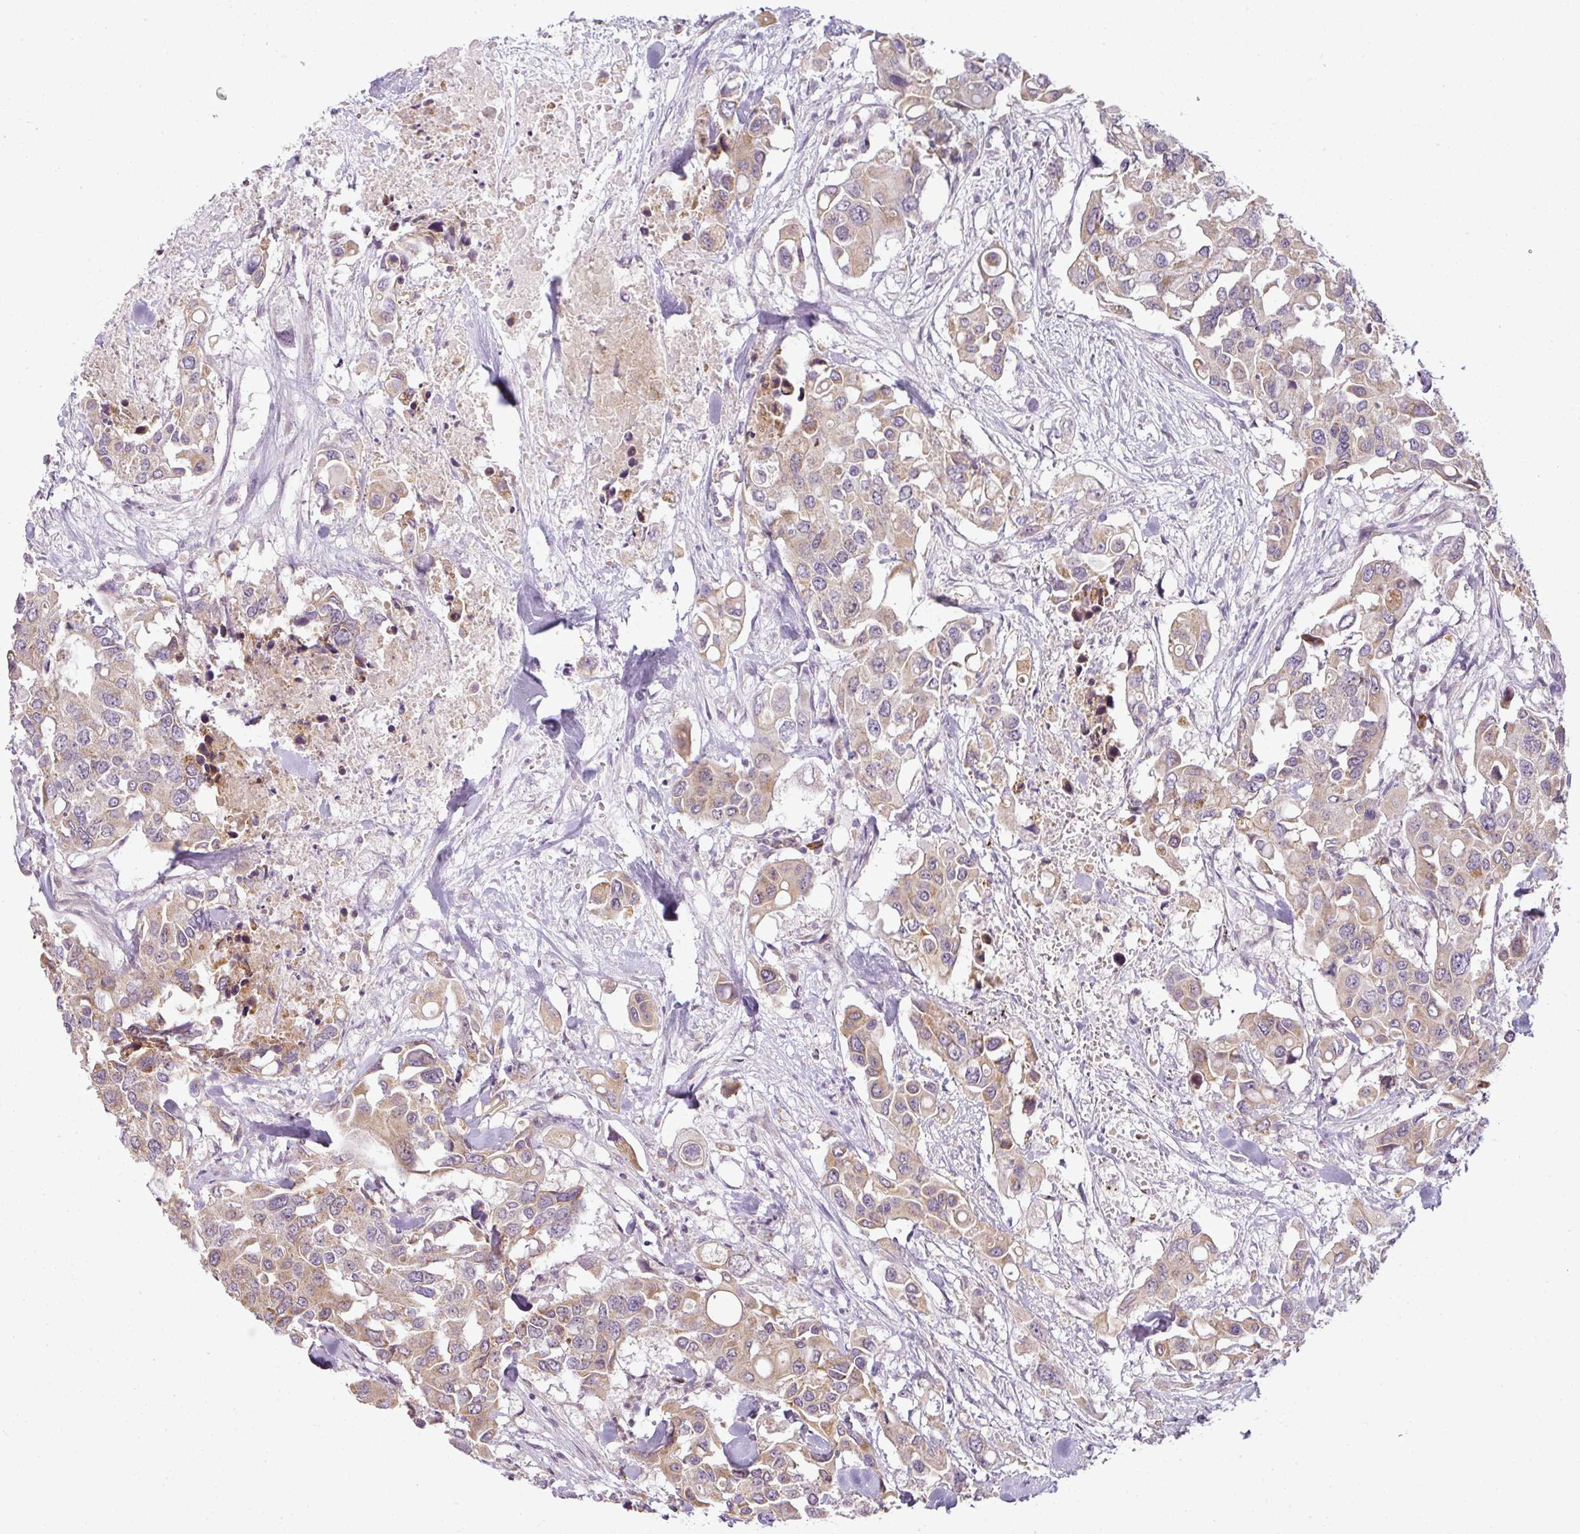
{"staining": {"intensity": "moderate", "quantity": ">75%", "location": "cytoplasmic/membranous"}, "tissue": "colorectal cancer", "cell_type": "Tumor cells", "image_type": "cancer", "snomed": [{"axis": "morphology", "description": "Adenocarcinoma, NOS"}, {"axis": "topography", "description": "Colon"}], "caption": "Moderate cytoplasmic/membranous protein staining is appreciated in approximately >75% of tumor cells in colorectal cancer (adenocarcinoma).", "gene": "LY75", "patient": {"sex": "male", "age": 77}}